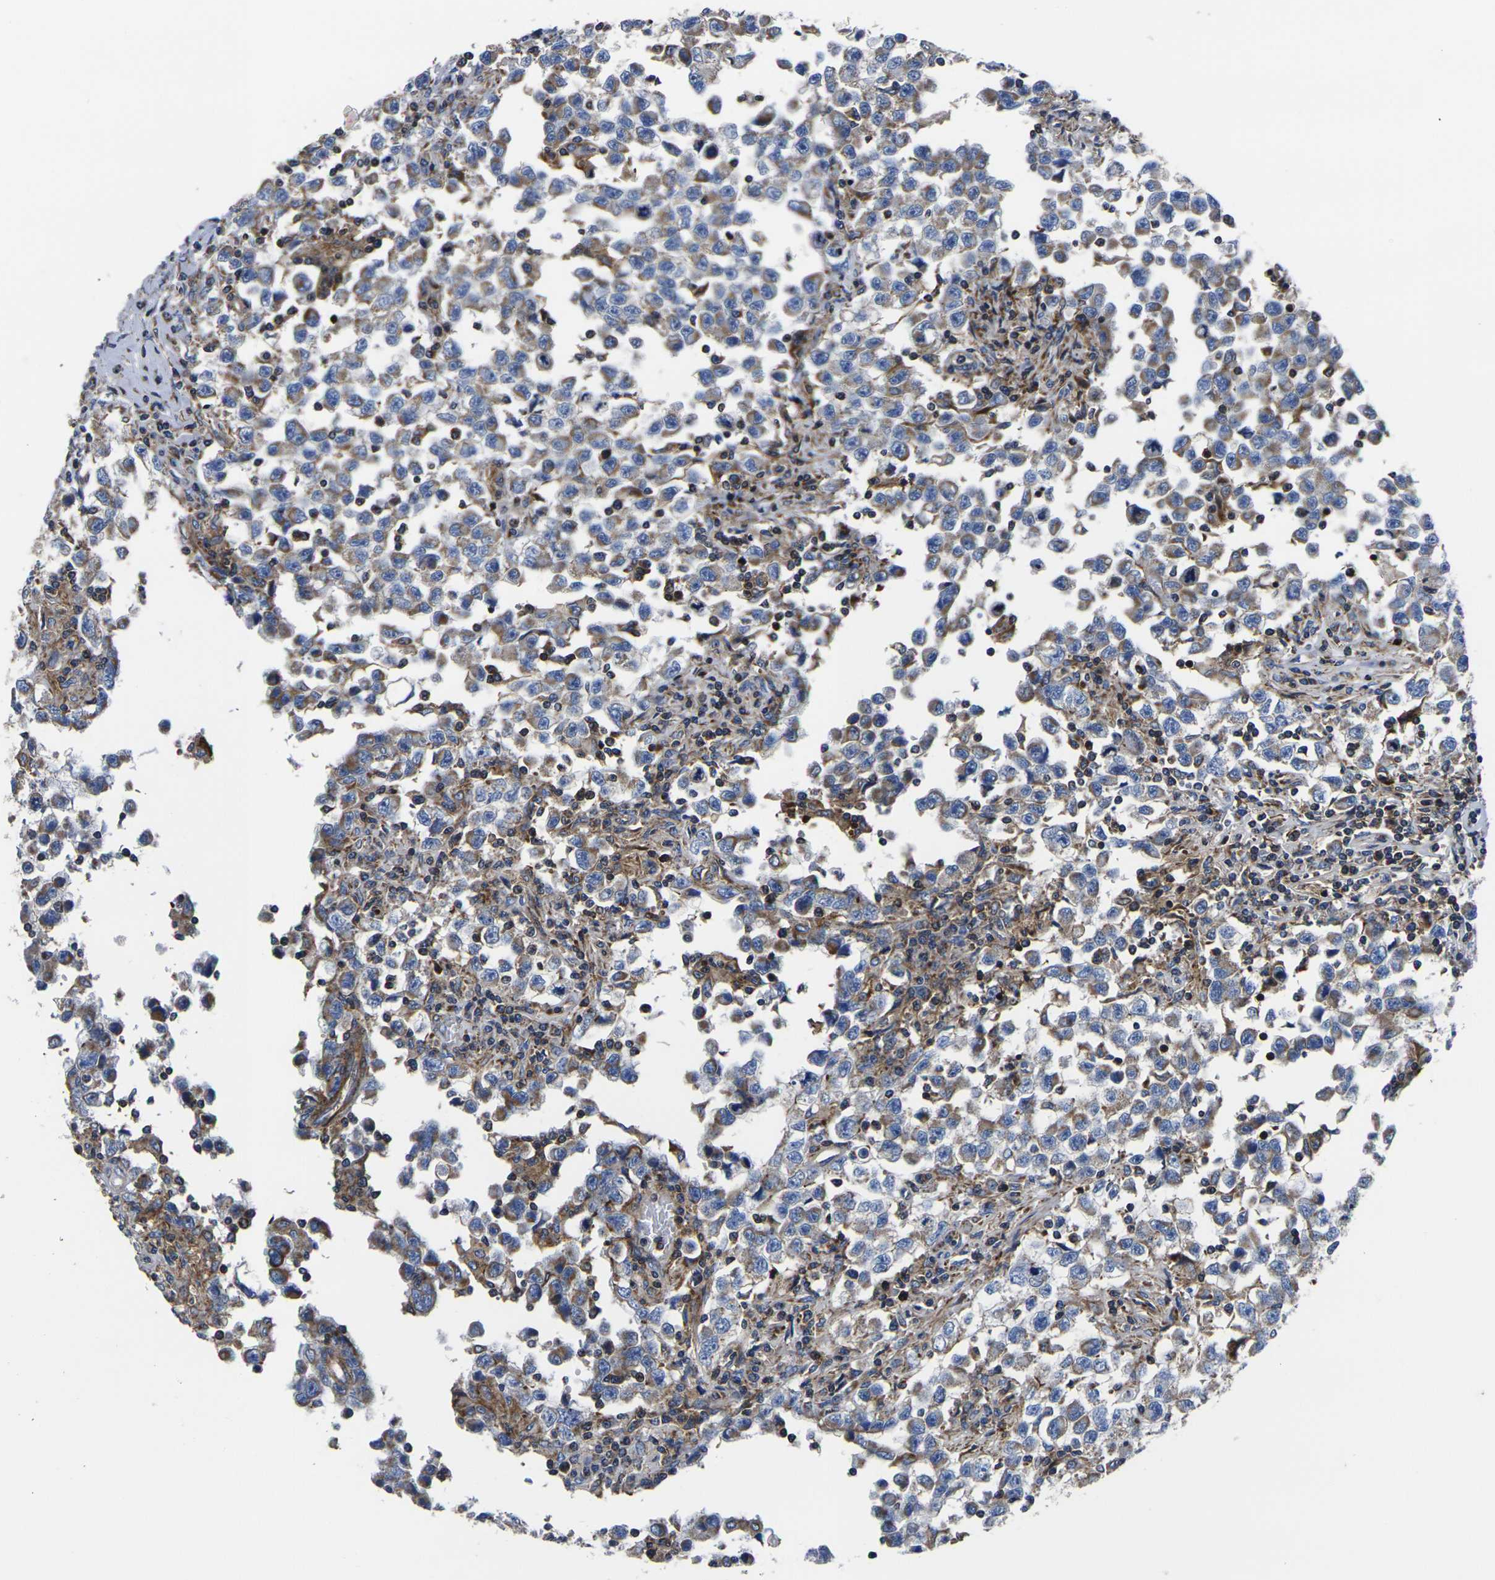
{"staining": {"intensity": "weak", "quantity": ">75%", "location": "cytoplasmic/membranous"}, "tissue": "testis cancer", "cell_type": "Tumor cells", "image_type": "cancer", "snomed": [{"axis": "morphology", "description": "Carcinoma, Embryonal, NOS"}, {"axis": "topography", "description": "Testis"}], "caption": "Immunohistochemical staining of human embryonal carcinoma (testis) reveals weak cytoplasmic/membranous protein staining in about >75% of tumor cells. The protein of interest is stained brown, and the nuclei are stained in blue (DAB (3,3'-diaminobenzidine) IHC with brightfield microscopy, high magnification).", "gene": "GPR4", "patient": {"sex": "male", "age": 21}}